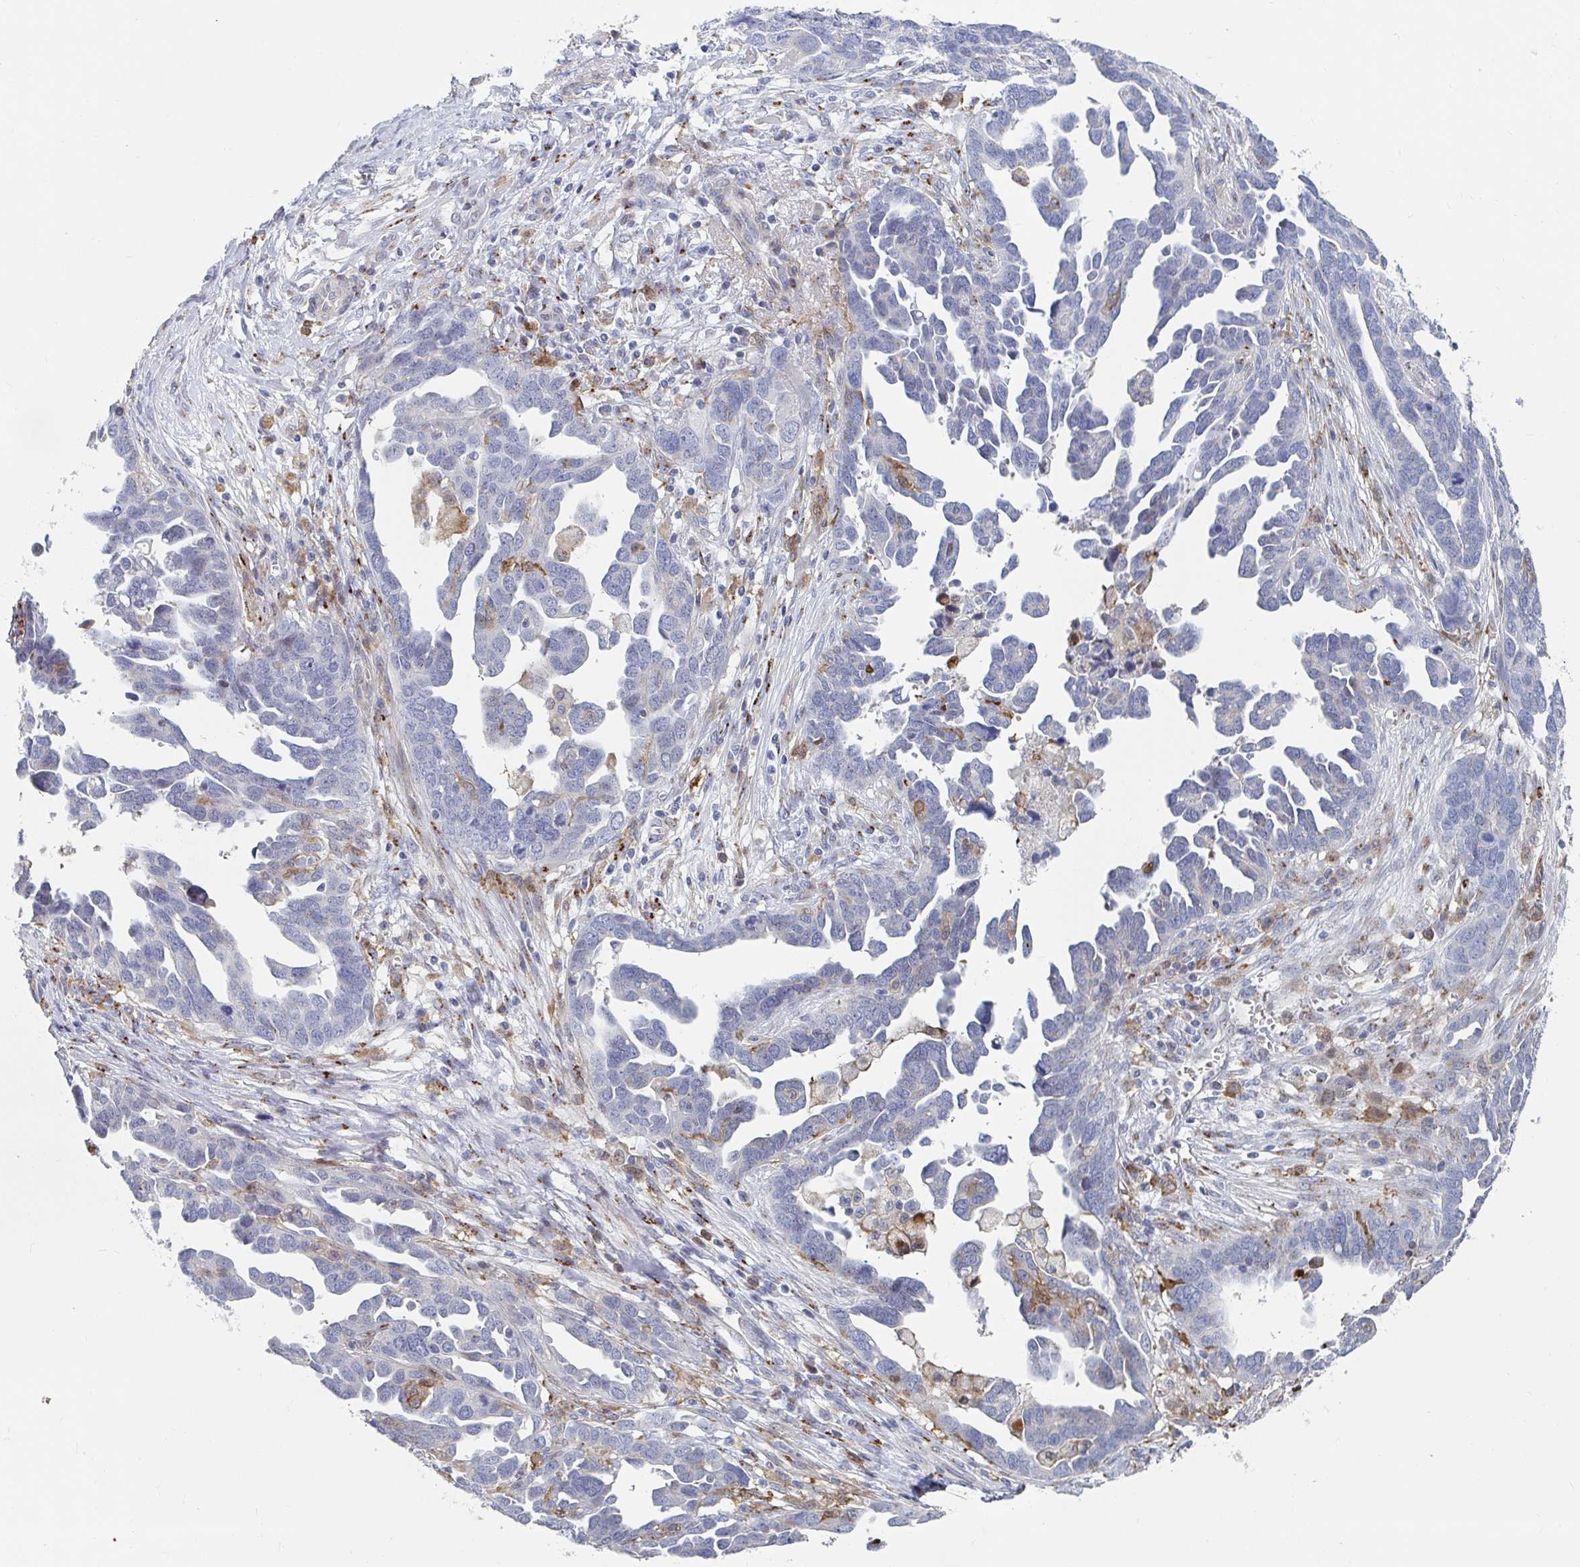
{"staining": {"intensity": "negative", "quantity": "none", "location": "none"}, "tissue": "ovarian cancer", "cell_type": "Tumor cells", "image_type": "cancer", "snomed": [{"axis": "morphology", "description": "Cystadenocarcinoma, serous, NOS"}, {"axis": "topography", "description": "Ovary"}], "caption": "Tumor cells are negative for protein expression in human serous cystadenocarcinoma (ovarian).", "gene": "PSMG1", "patient": {"sex": "female", "age": 54}}